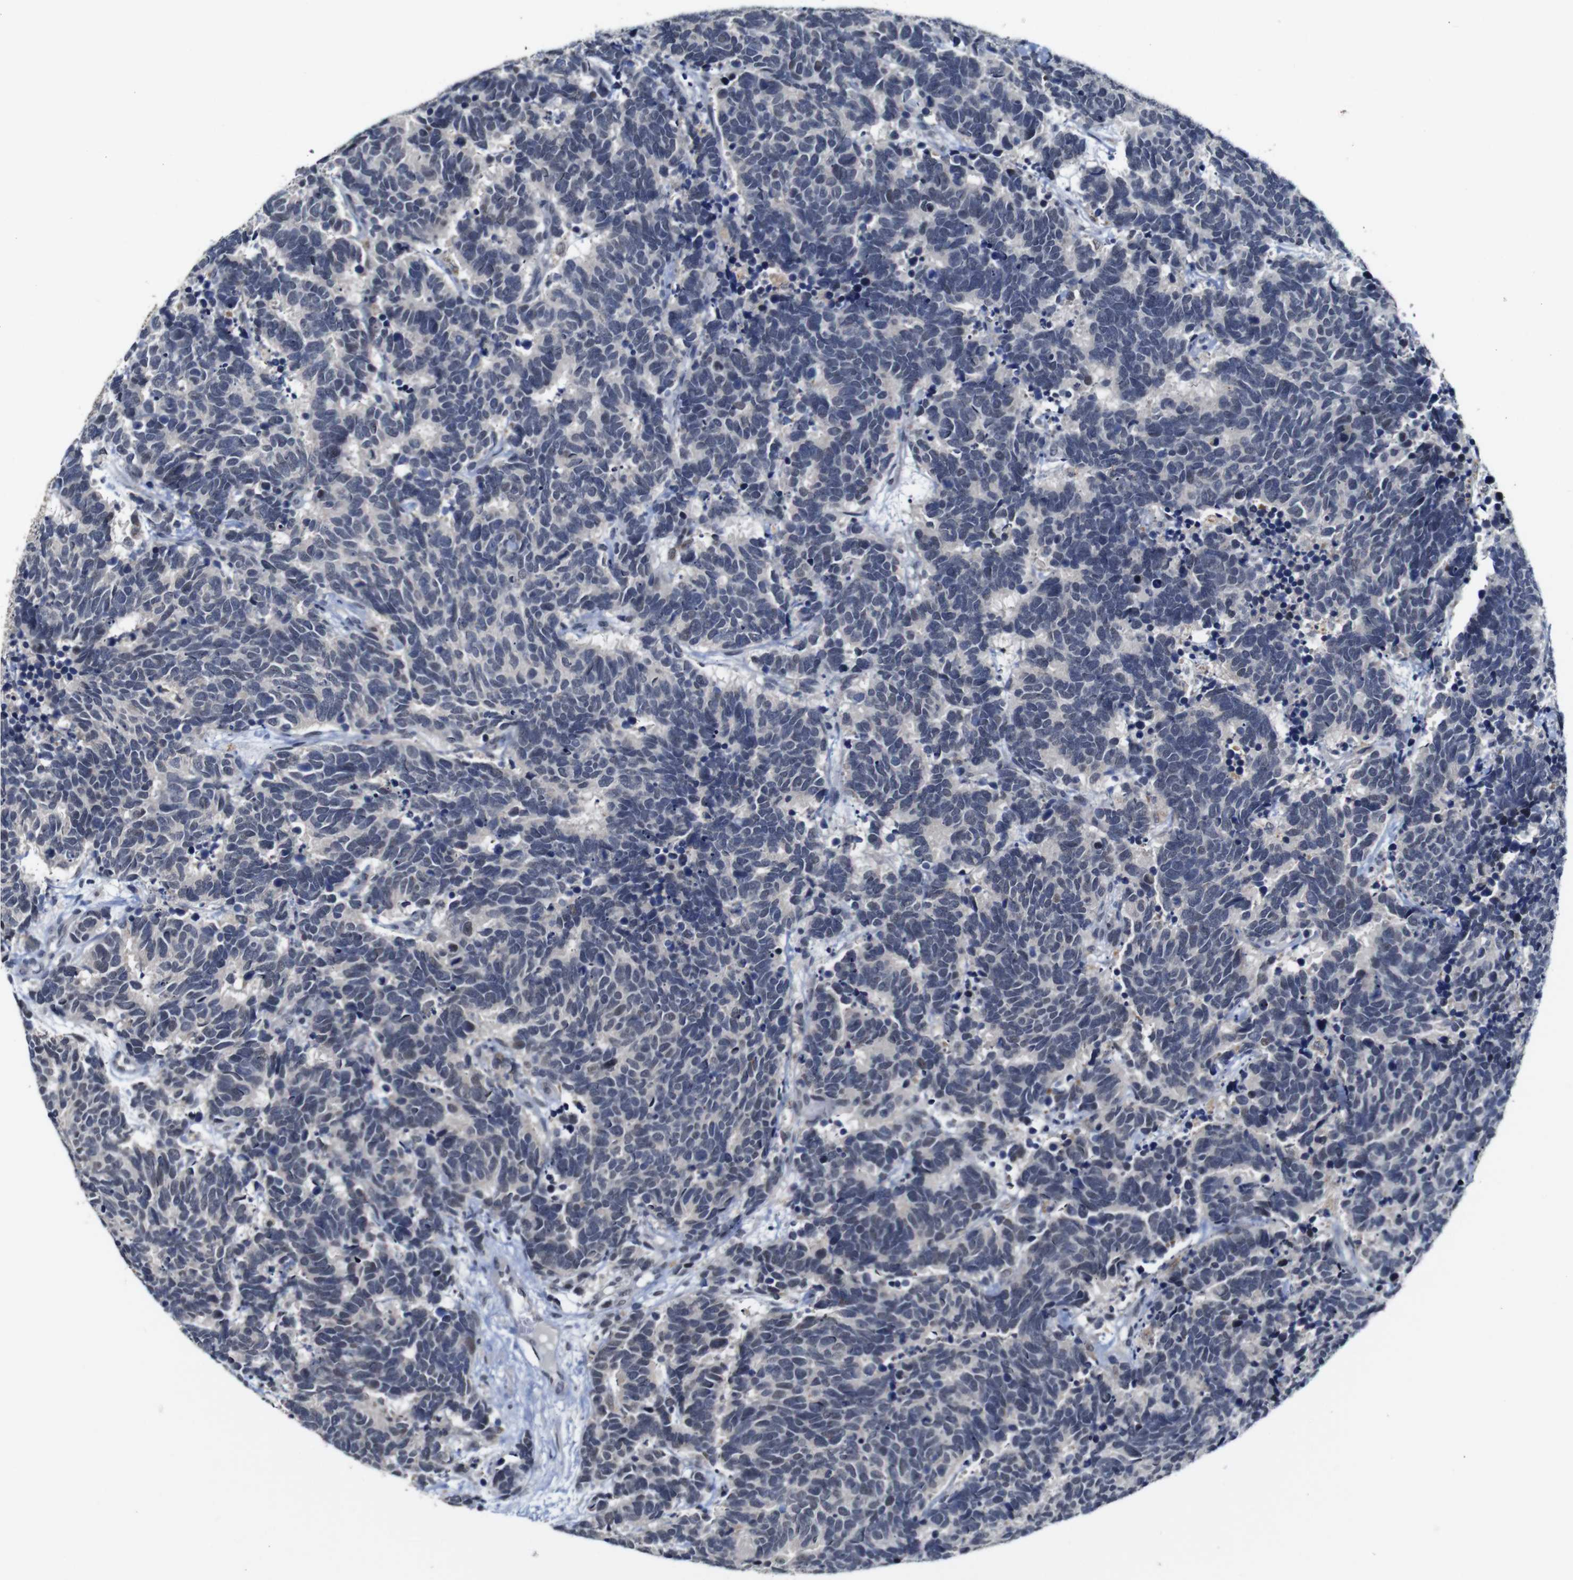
{"staining": {"intensity": "negative", "quantity": "none", "location": "none"}, "tissue": "carcinoid", "cell_type": "Tumor cells", "image_type": "cancer", "snomed": [{"axis": "morphology", "description": "Carcinoma, NOS"}, {"axis": "morphology", "description": "Carcinoid, malignant, NOS"}, {"axis": "topography", "description": "Urinary bladder"}], "caption": "The immunohistochemistry histopathology image has no significant expression in tumor cells of carcinoid tissue.", "gene": "NTRK3", "patient": {"sex": "male", "age": 57}}